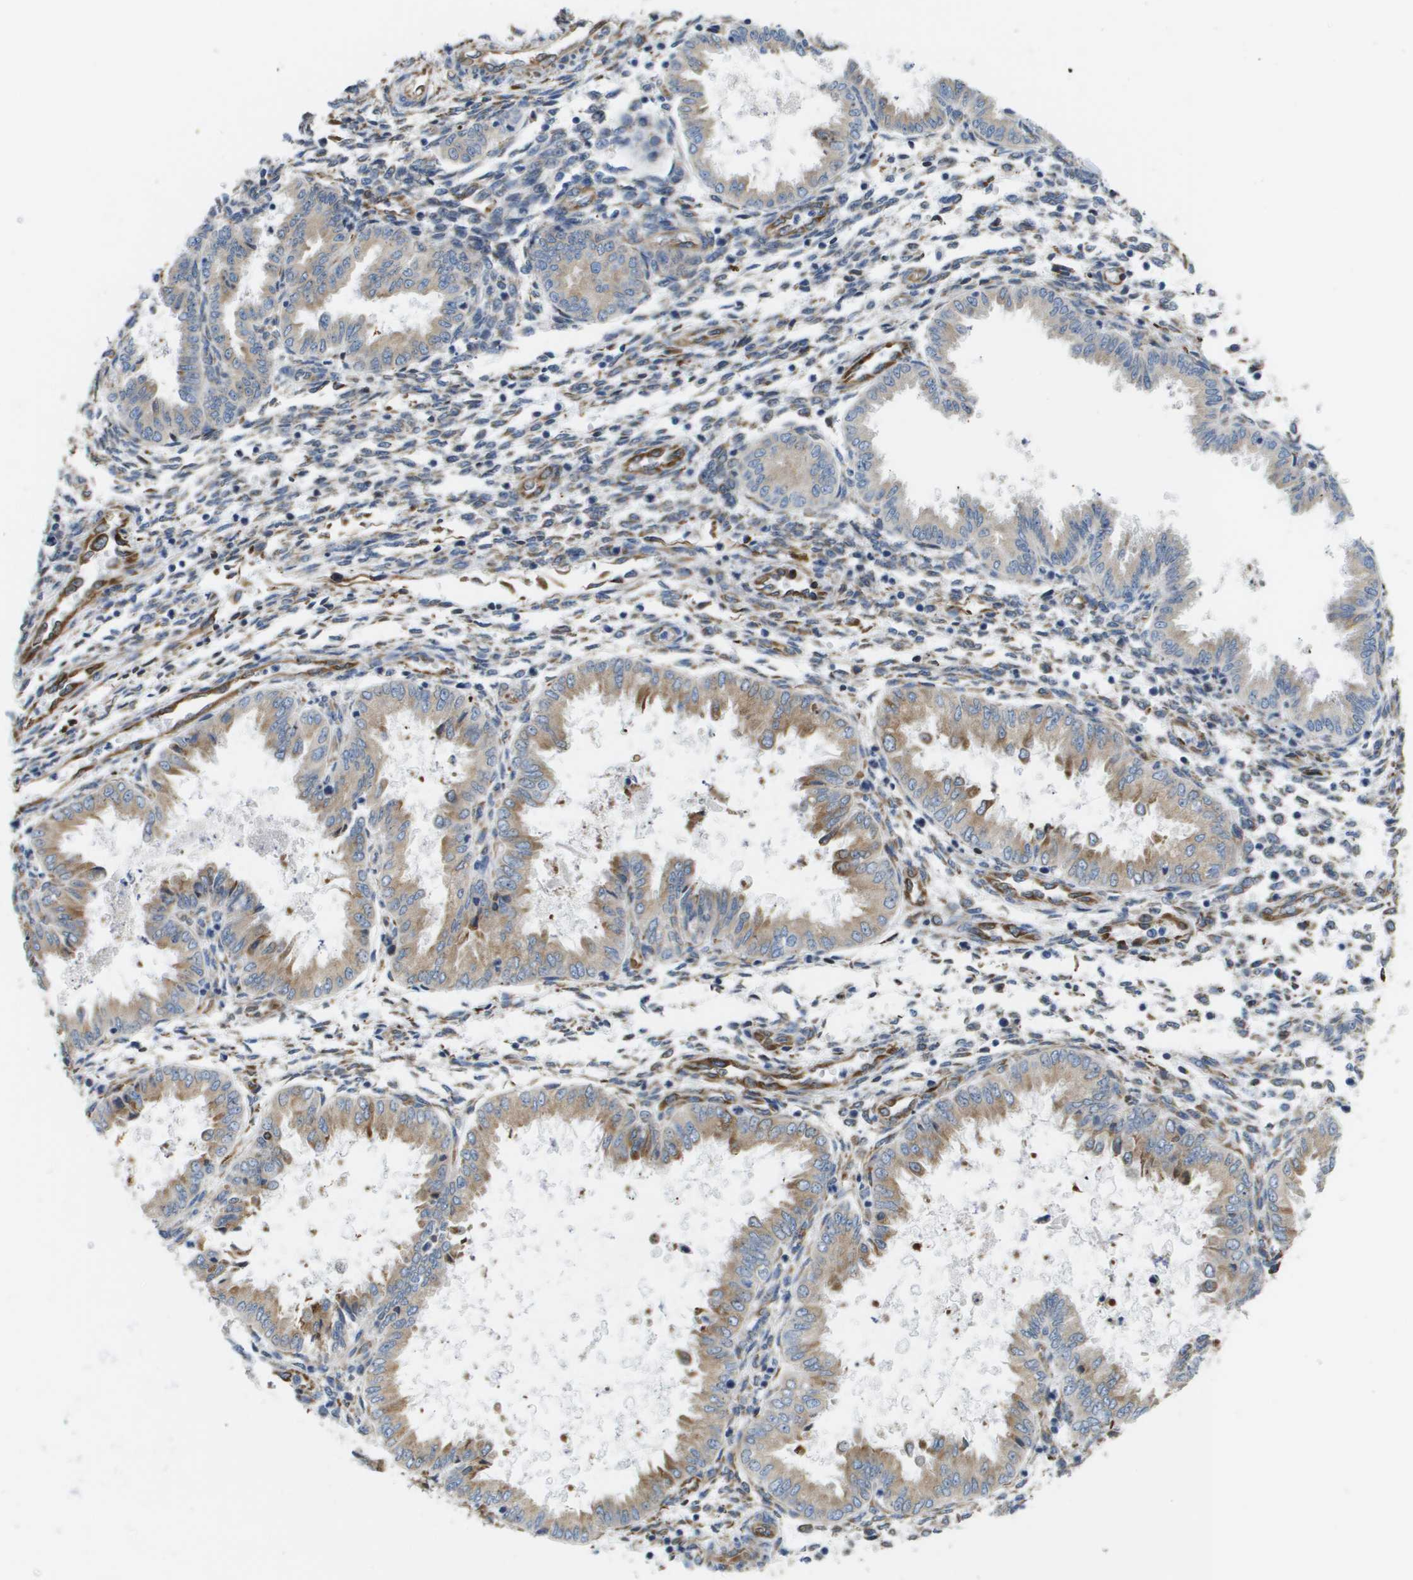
{"staining": {"intensity": "weak", "quantity": "25%-75%", "location": "cytoplasmic/membranous"}, "tissue": "endometrium", "cell_type": "Cells in endometrial stroma", "image_type": "normal", "snomed": [{"axis": "morphology", "description": "Normal tissue, NOS"}, {"axis": "topography", "description": "Endometrium"}], "caption": "Immunohistochemical staining of unremarkable endometrium reveals weak cytoplasmic/membranous protein positivity in approximately 25%-75% of cells in endometrial stroma.", "gene": "ST3GAL2", "patient": {"sex": "female", "age": 33}}